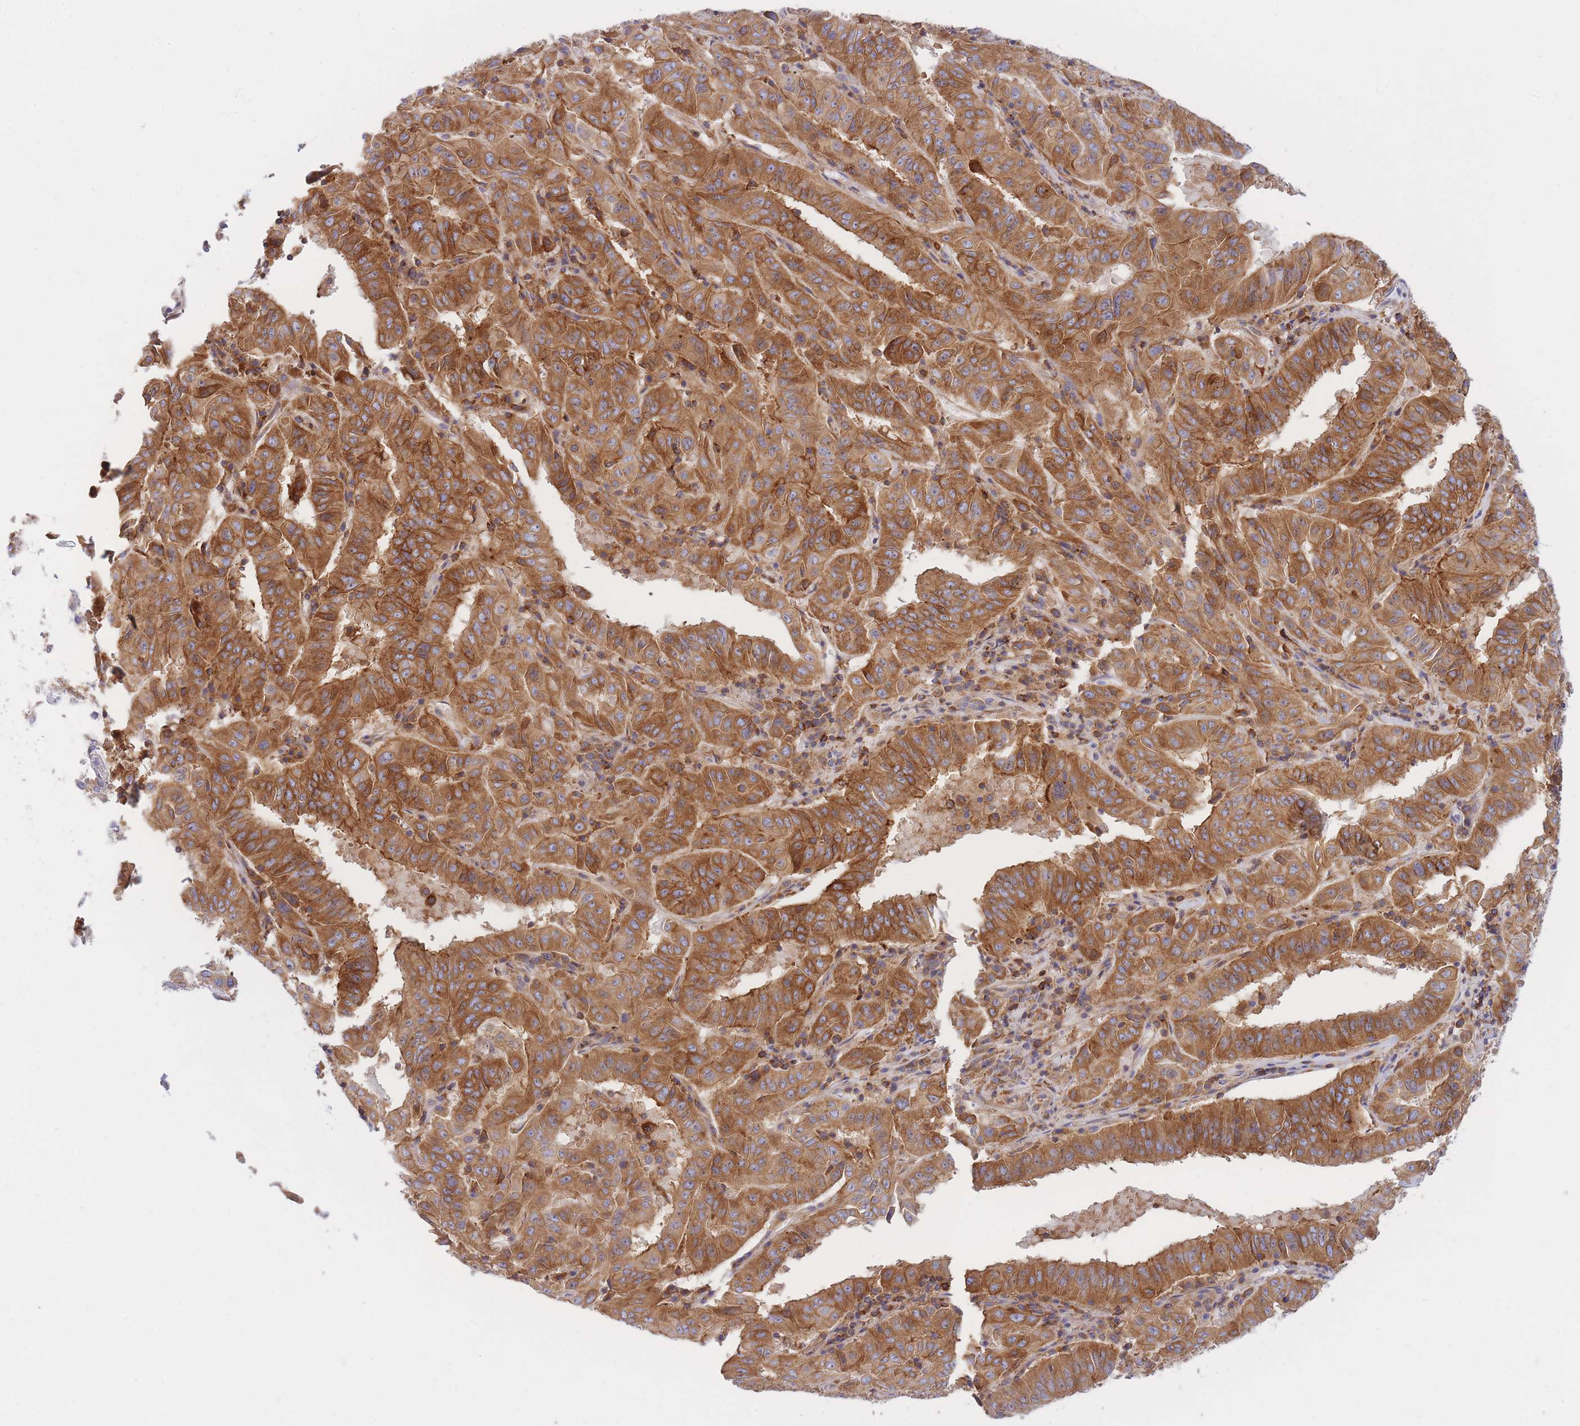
{"staining": {"intensity": "strong", "quantity": ">75%", "location": "cytoplasmic/membranous"}, "tissue": "pancreatic cancer", "cell_type": "Tumor cells", "image_type": "cancer", "snomed": [{"axis": "morphology", "description": "Adenocarcinoma, NOS"}, {"axis": "topography", "description": "Pancreas"}], "caption": "Pancreatic adenocarcinoma was stained to show a protein in brown. There is high levels of strong cytoplasmic/membranous staining in about >75% of tumor cells.", "gene": "REM1", "patient": {"sex": "male", "age": 63}}